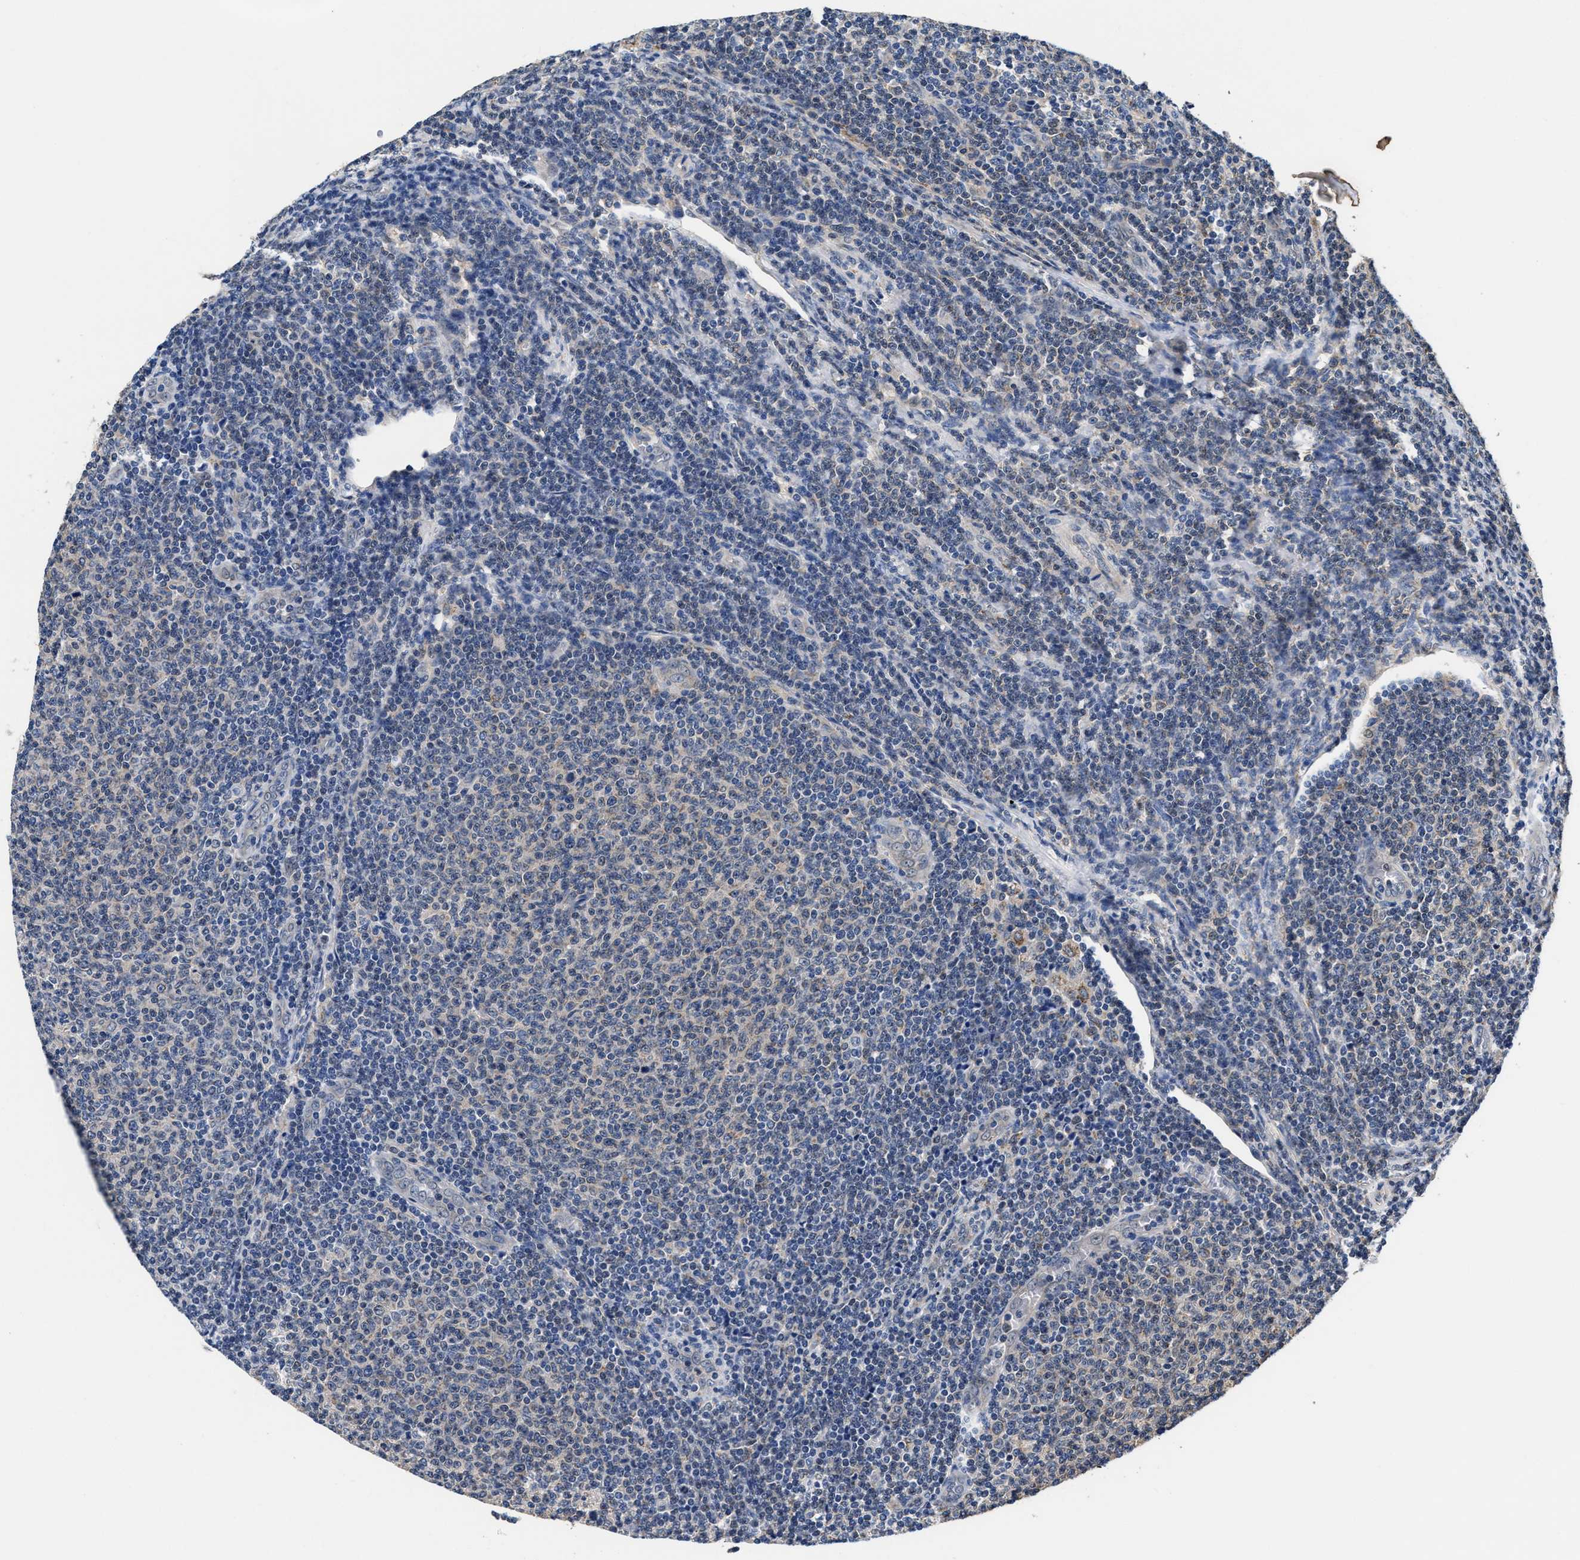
{"staining": {"intensity": "negative", "quantity": "none", "location": "none"}, "tissue": "lymphoma", "cell_type": "Tumor cells", "image_type": "cancer", "snomed": [{"axis": "morphology", "description": "Malignant lymphoma, non-Hodgkin's type, Low grade"}, {"axis": "topography", "description": "Lymph node"}], "caption": "Photomicrograph shows no protein expression in tumor cells of lymphoma tissue.", "gene": "ACLY", "patient": {"sex": "male", "age": 66}}